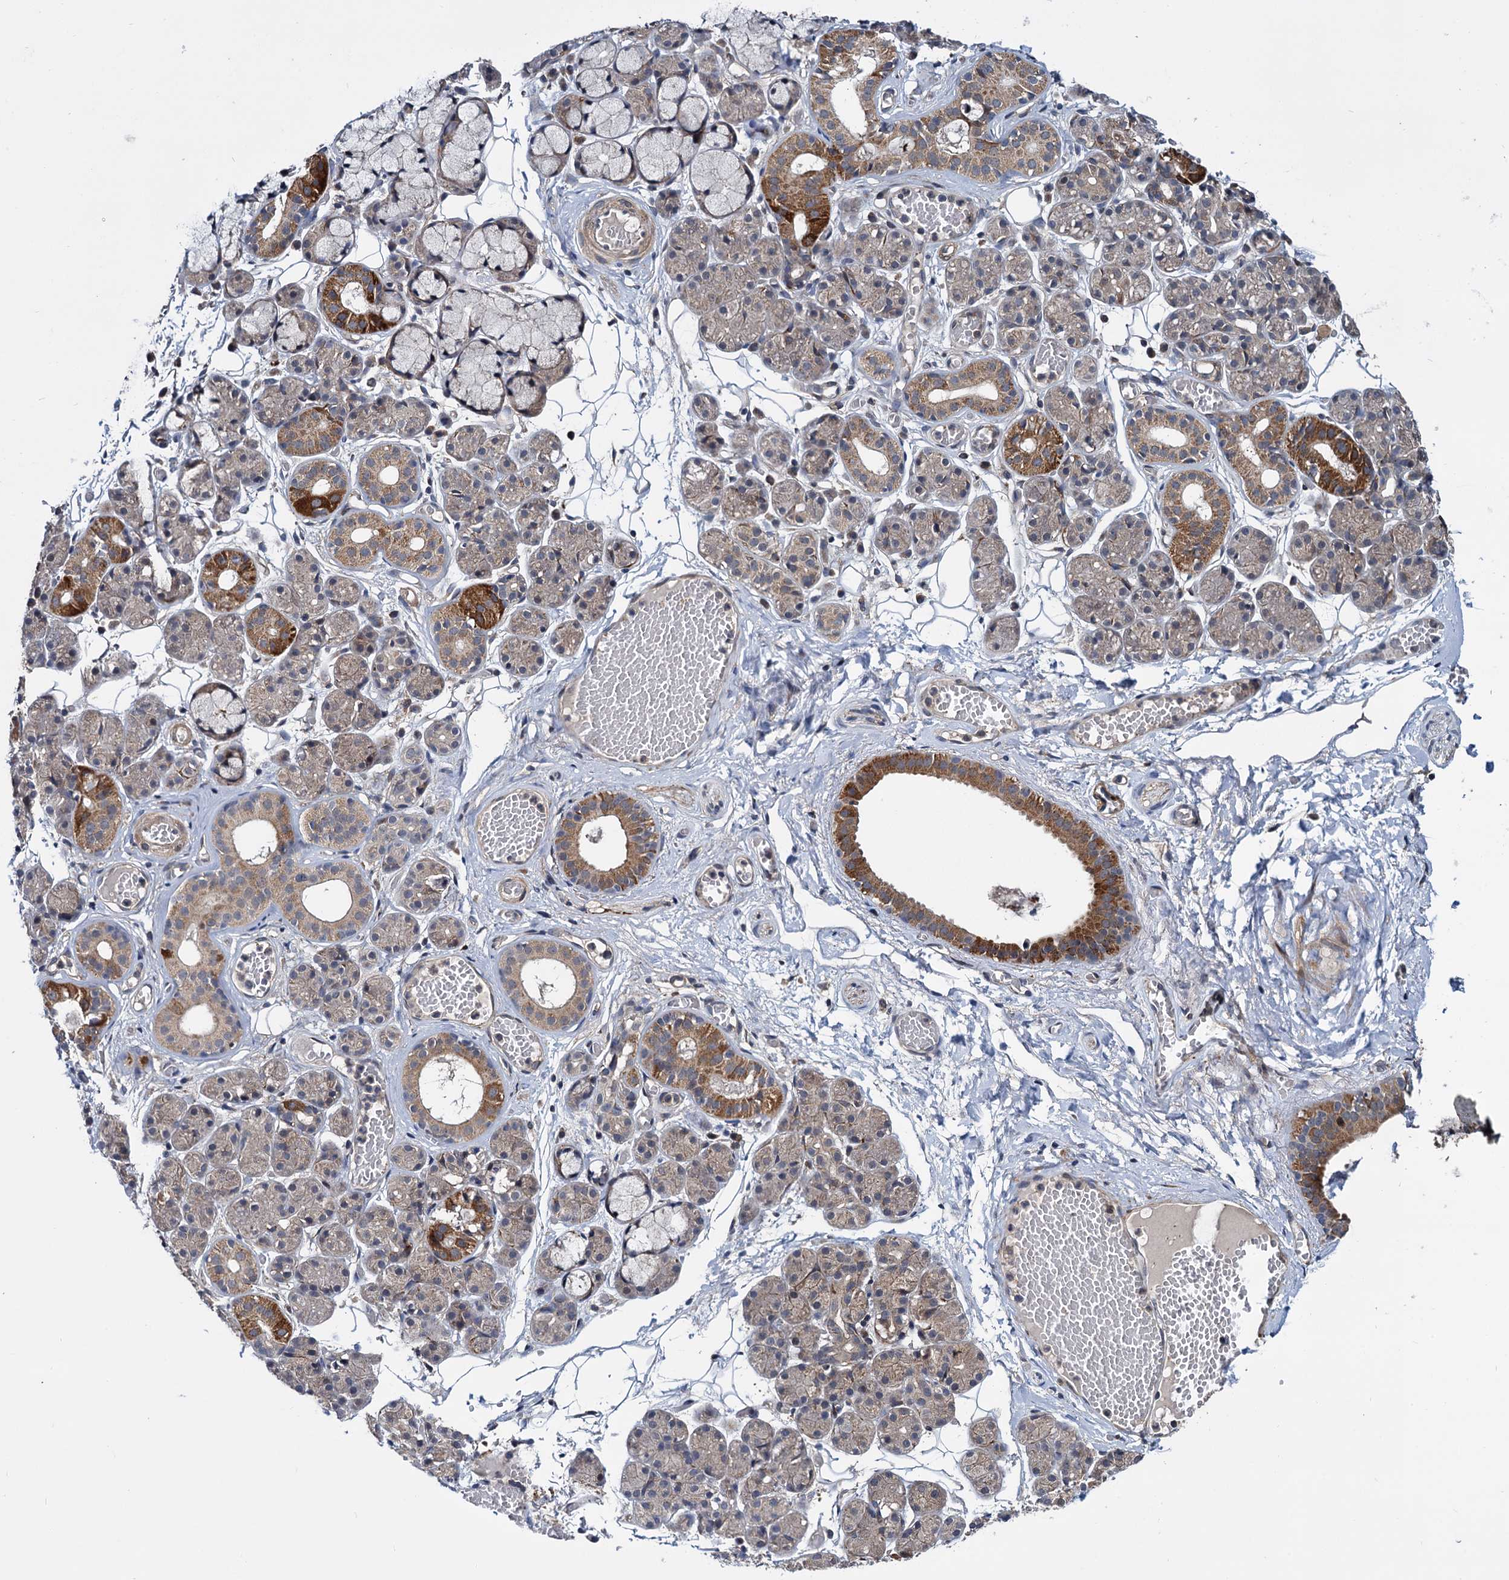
{"staining": {"intensity": "moderate", "quantity": "<25%", "location": "cytoplasmic/membranous"}, "tissue": "salivary gland", "cell_type": "Glandular cells", "image_type": "normal", "snomed": [{"axis": "morphology", "description": "Normal tissue, NOS"}, {"axis": "topography", "description": "Salivary gland"}], "caption": "Brown immunohistochemical staining in benign human salivary gland reveals moderate cytoplasmic/membranous expression in about <25% of glandular cells.", "gene": "ARHGAP42", "patient": {"sex": "male", "age": 63}}